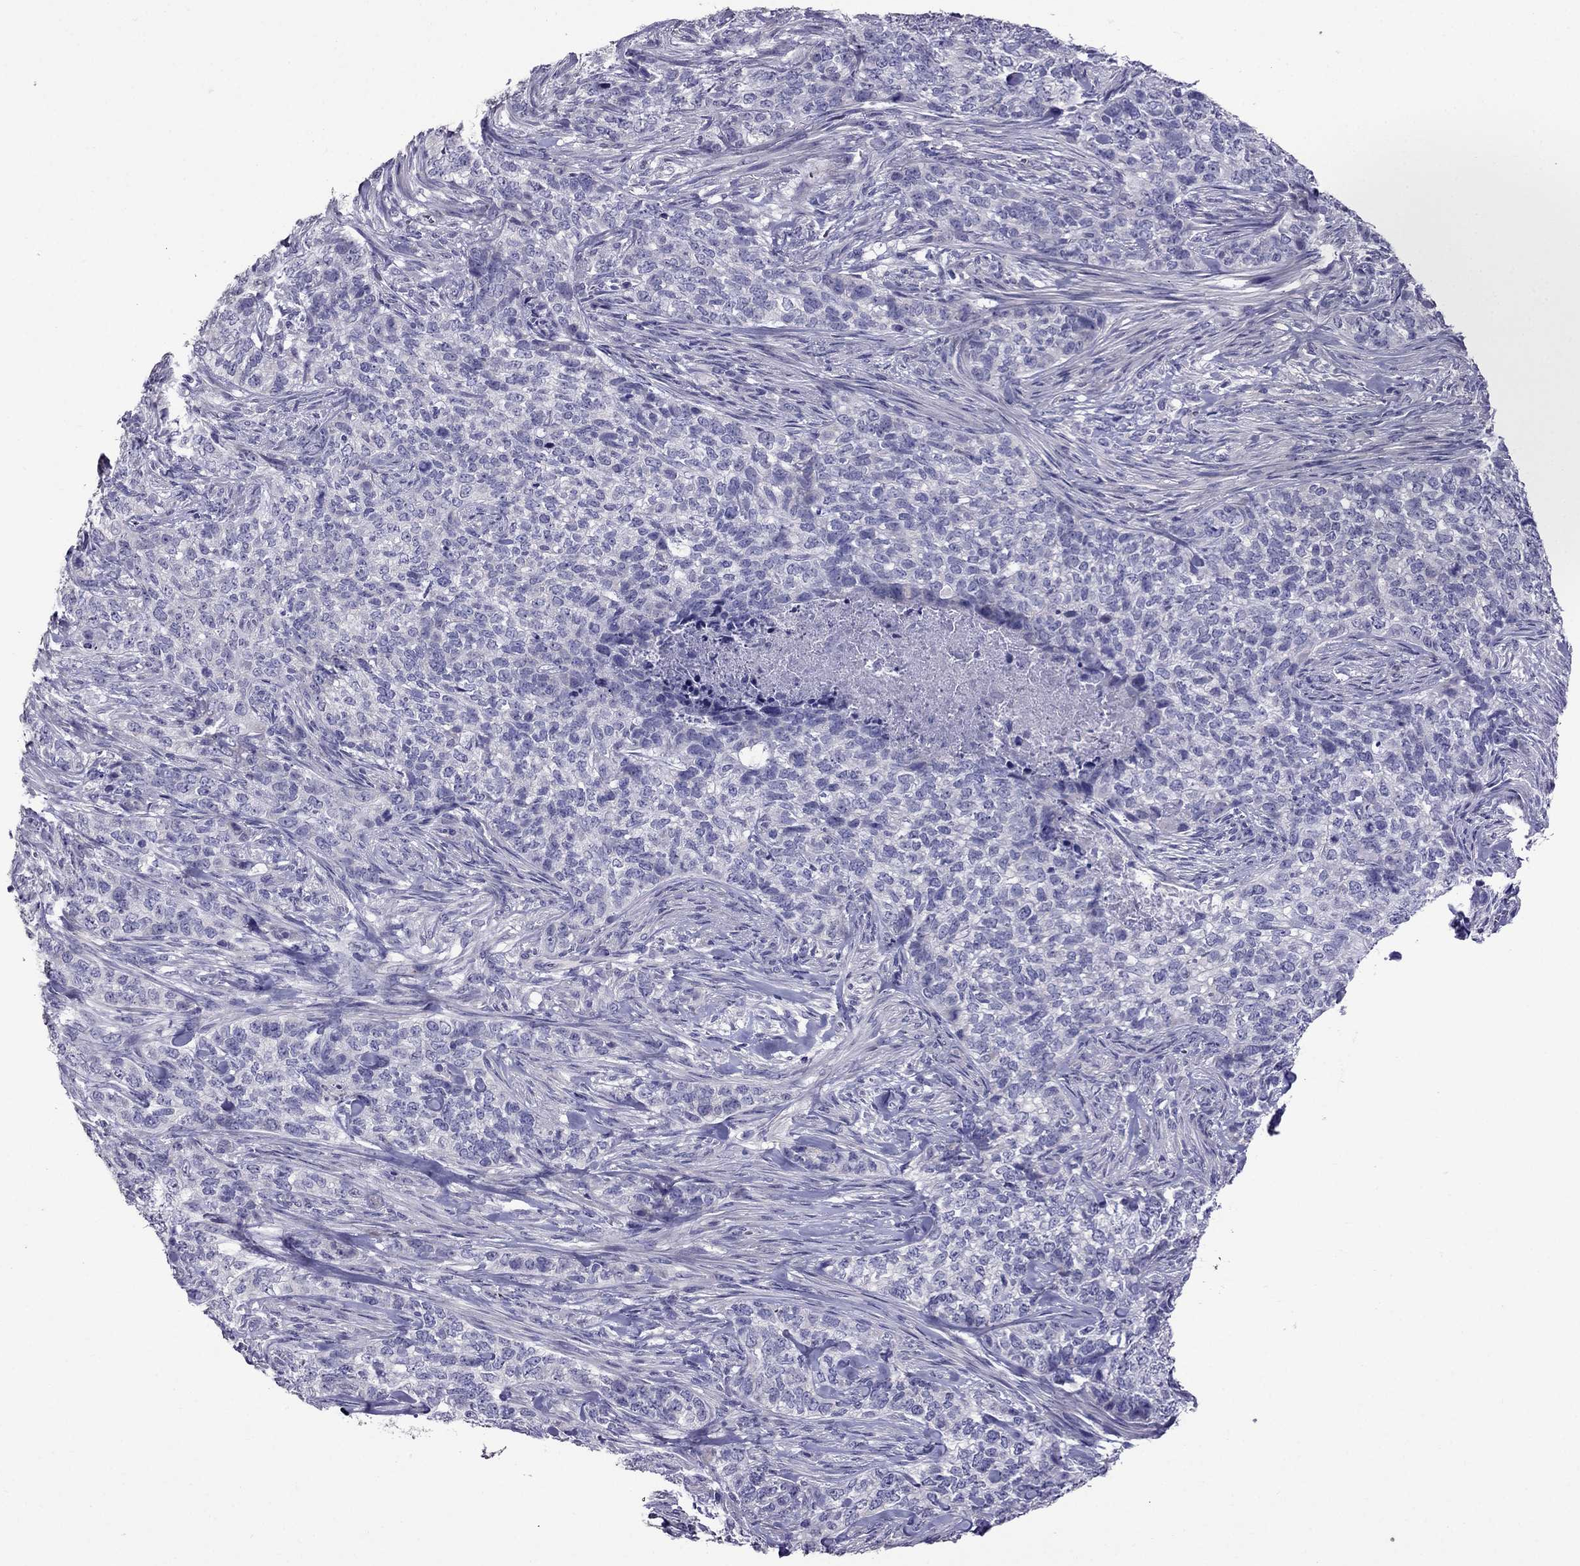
{"staining": {"intensity": "negative", "quantity": "none", "location": "none"}, "tissue": "skin cancer", "cell_type": "Tumor cells", "image_type": "cancer", "snomed": [{"axis": "morphology", "description": "Basal cell carcinoma"}, {"axis": "topography", "description": "Skin"}], "caption": "Human skin cancer (basal cell carcinoma) stained for a protein using IHC shows no positivity in tumor cells.", "gene": "OXCT2", "patient": {"sex": "female", "age": 69}}